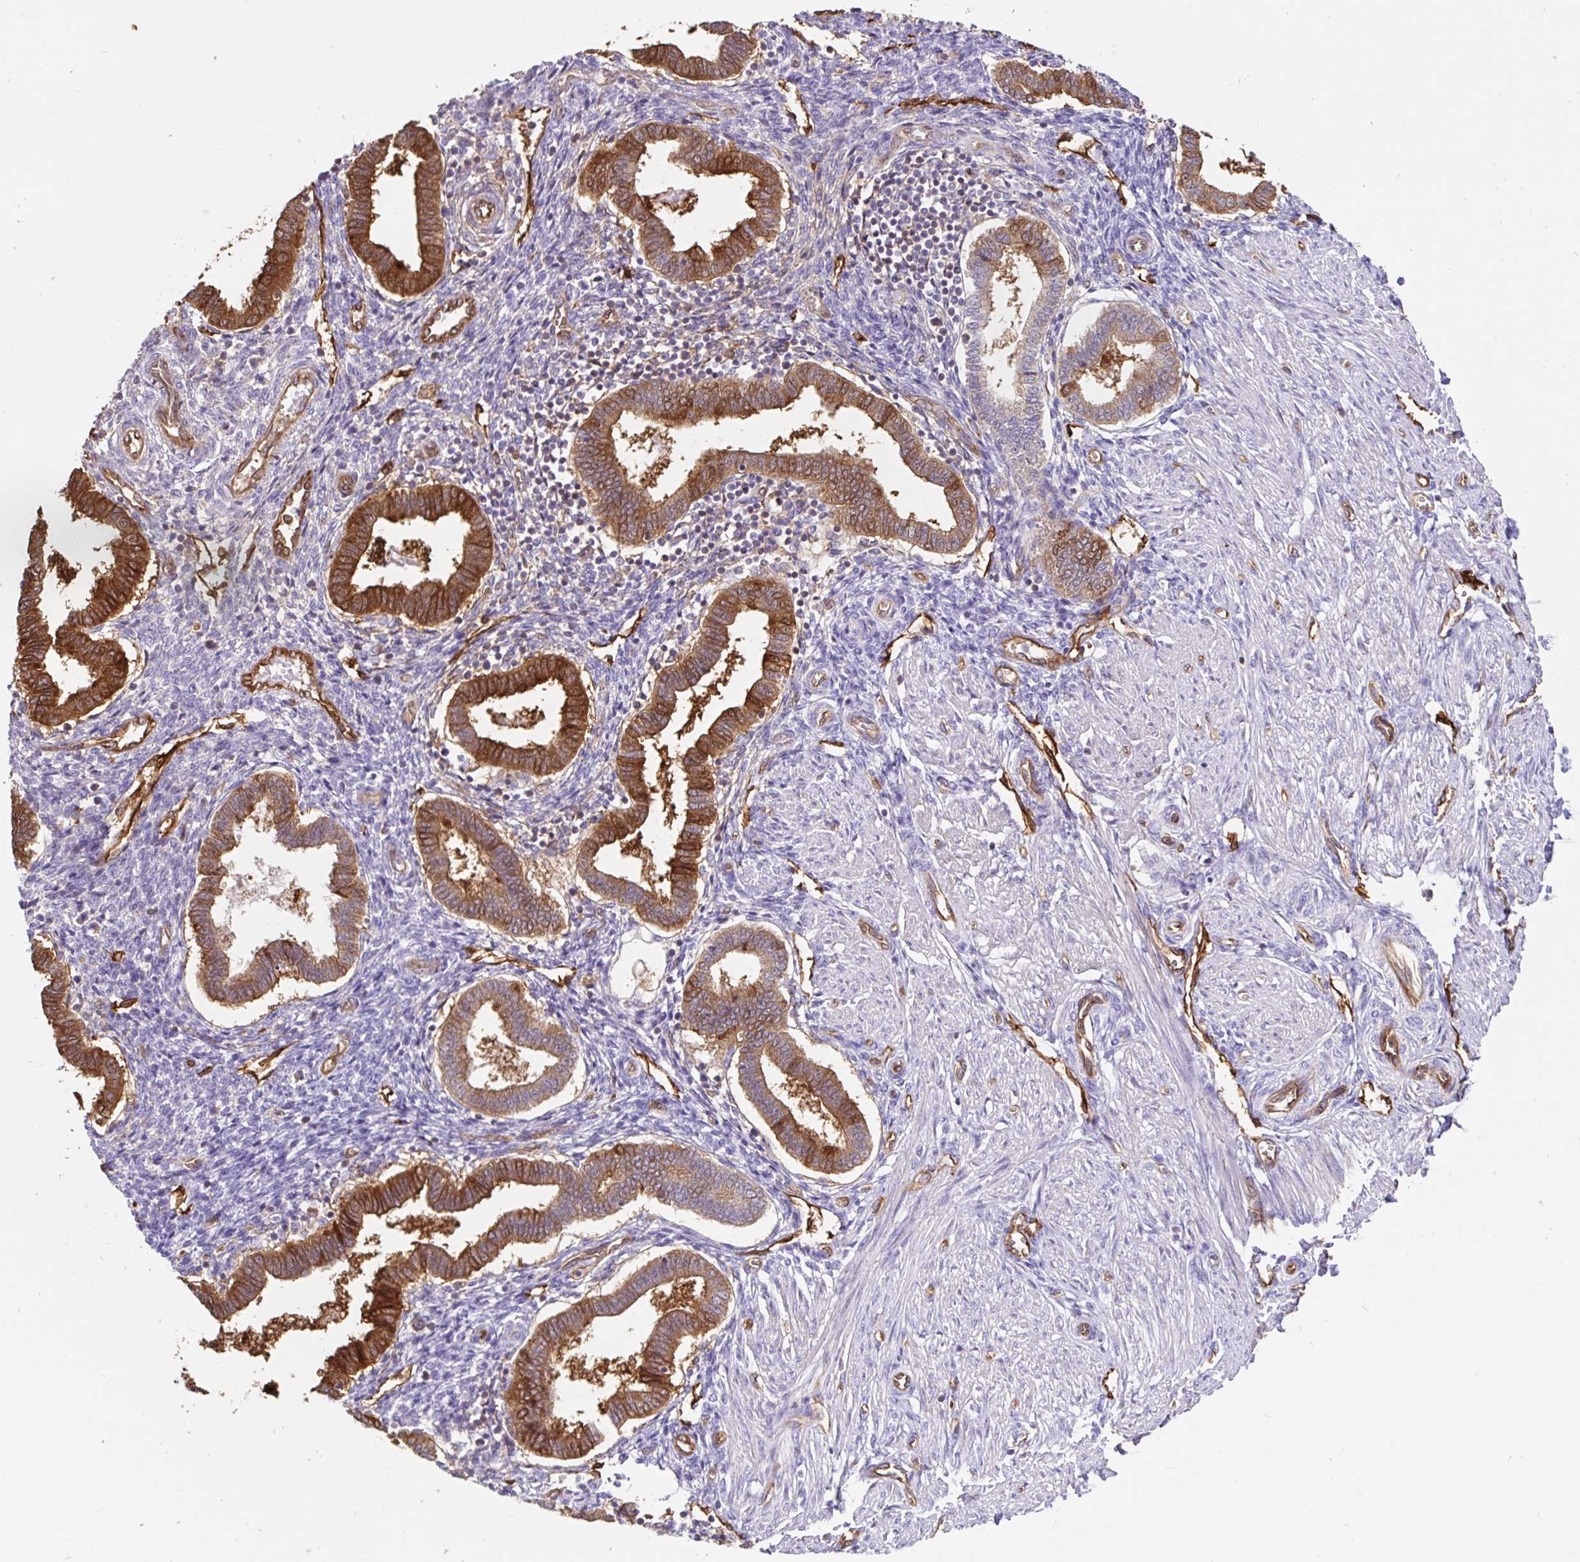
{"staining": {"intensity": "negative", "quantity": "none", "location": "none"}, "tissue": "endometrium", "cell_type": "Cells in endometrial stroma", "image_type": "normal", "snomed": [{"axis": "morphology", "description": "Normal tissue, NOS"}, {"axis": "topography", "description": "Endometrium"}], "caption": "Protein analysis of unremarkable endometrium demonstrates no significant expression in cells in endometrial stroma. (Immunohistochemistry (ihc), brightfield microscopy, high magnification).", "gene": "ANXA2", "patient": {"sex": "female", "age": 24}}